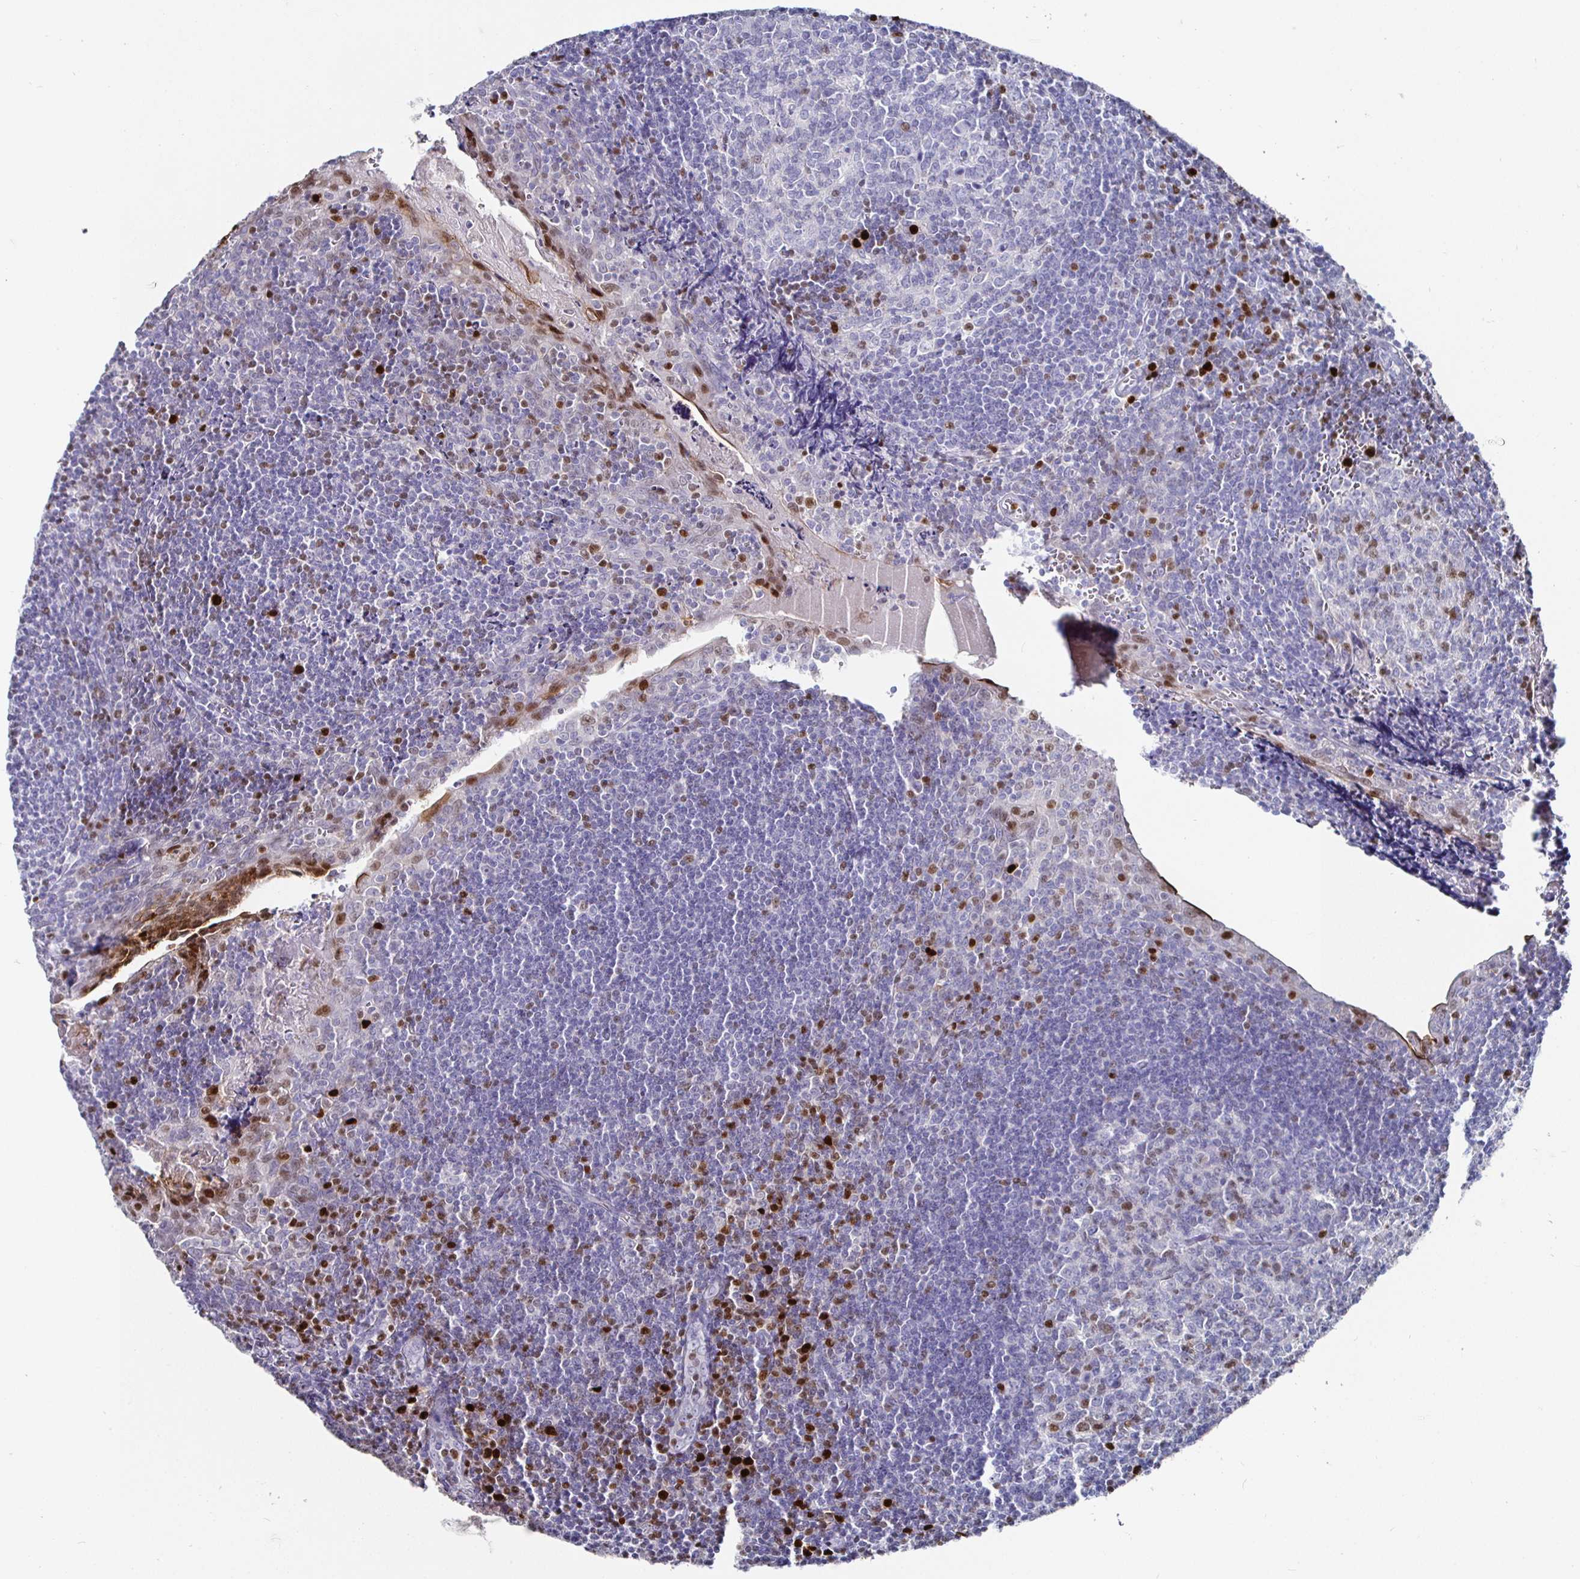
{"staining": {"intensity": "strong", "quantity": "<25%", "location": "nuclear"}, "tissue": "tonsil", "cell_type": "Germinal center cells", "image_type": "normal", "snomed": [{"axis": "morphology", "description": "Normal tissue, NOS"}, {"axis": "morphology", "description": "Inflammation, NOS"}, {"axis": "topography", "description": "Tonsil"}], "caption": "High-power microscopy captured an immunohistochemistry (IHC) micrograph of unremarkable tonsil, revealing strong nuclear staining in approximately <25% of germinal center cells. The protein is stained brown, and the nuclei are stained in blue (DAB (3,3'-diaminobenzidine) IHC with brightfield microscopy, high magnification).", "gene": "RUNX2", "patient": {"sex": "female", "age": 31}}